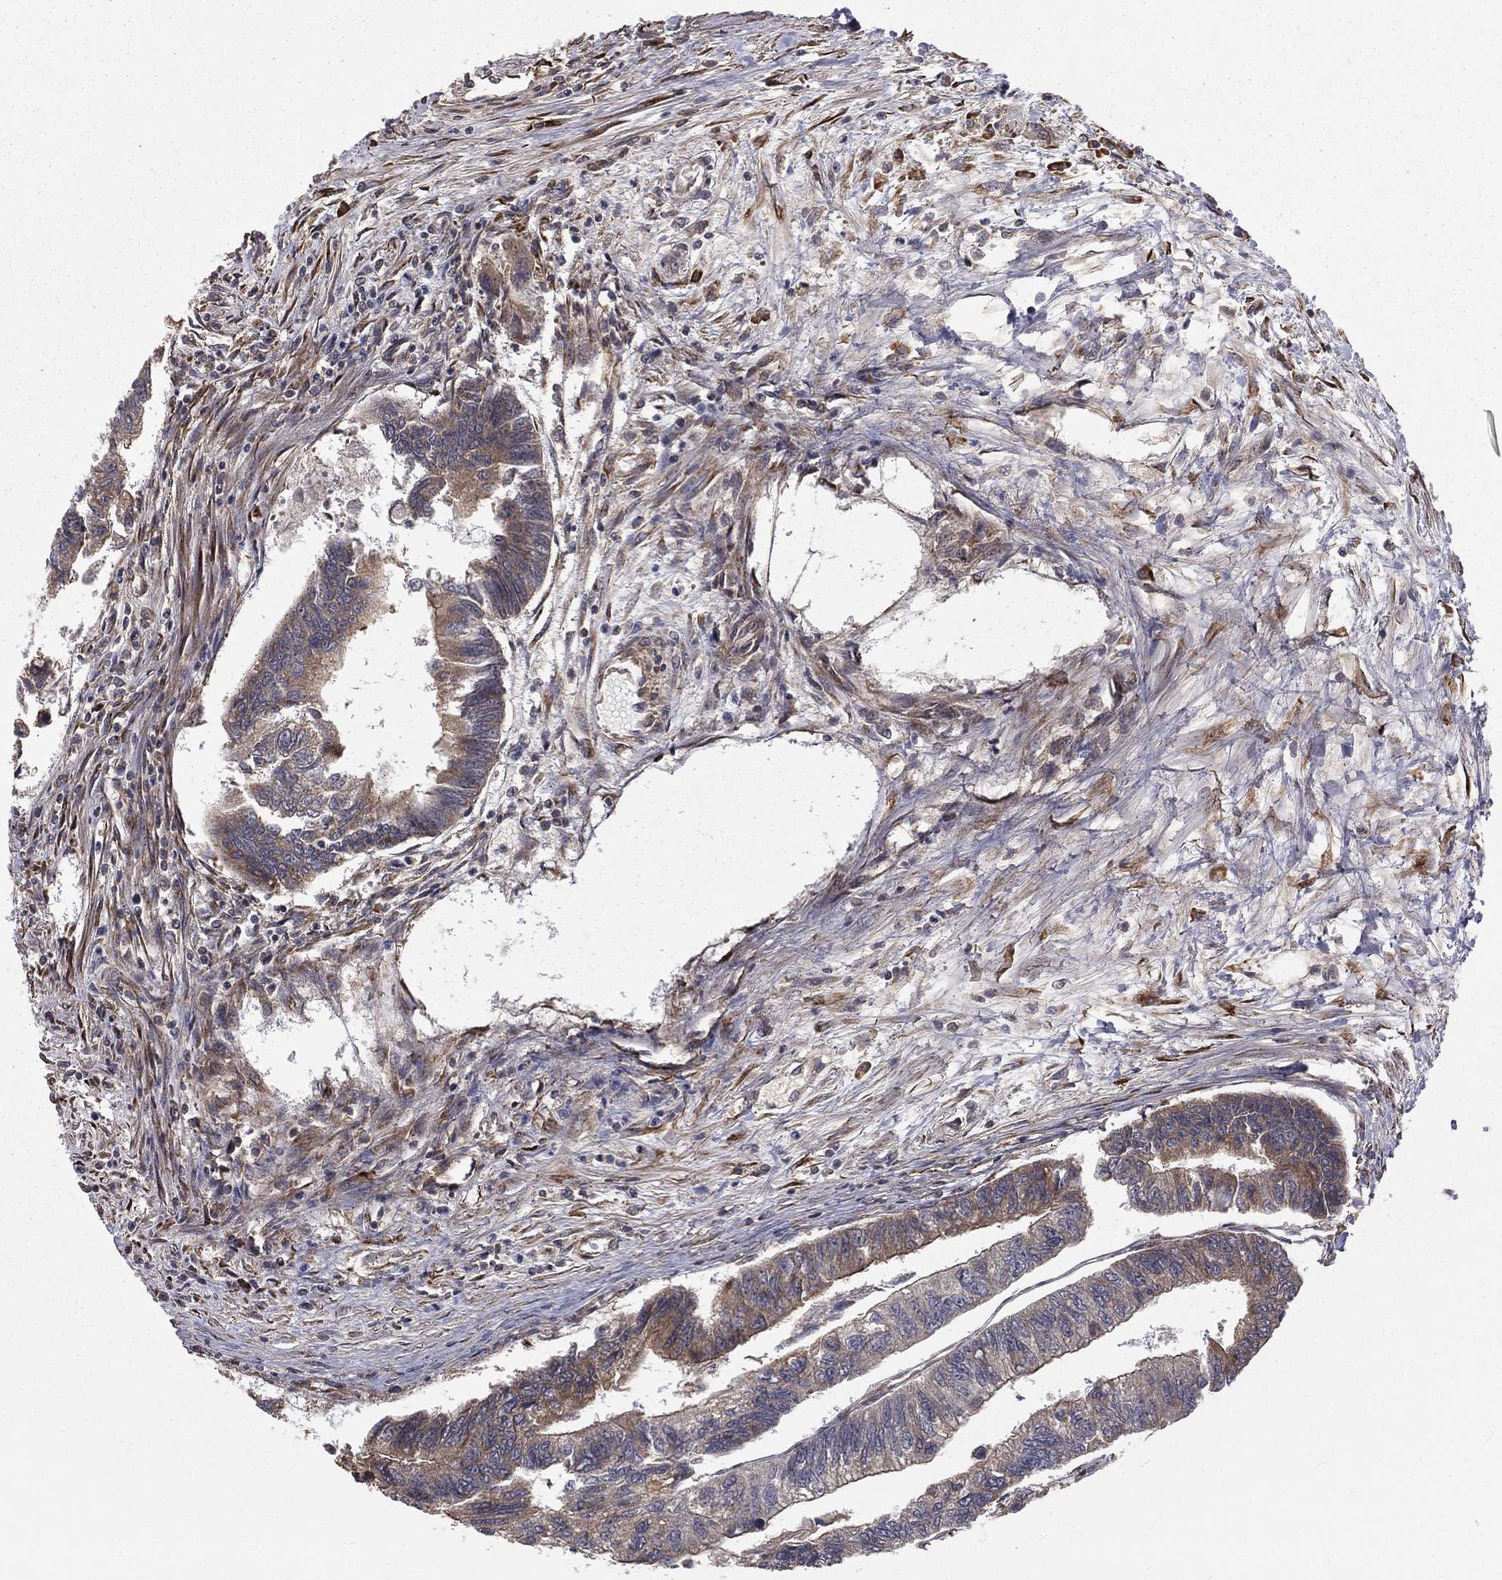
{"staining": {"intensity": "moderate", "quantity": "<25%", "location": "cytoplasmic/membranous"}, "tissue": "colorectal cancer", "cell_type": "Tumor cells", "image_type": "cancer", "snomed": [{"axis": "morphology", "description": "Adenocarcinoma, NOS"}, {"axis": "topography", "description": "Colon"}], "caption": "Brown immunohistochemical staining in colorectal adenocarcinoma demonstrates moderate cytoplasmic/membranous expression in about <25% of tumor cells.", "gene": "OLFML1", "patient": {"sex": "female", "age": 65}}